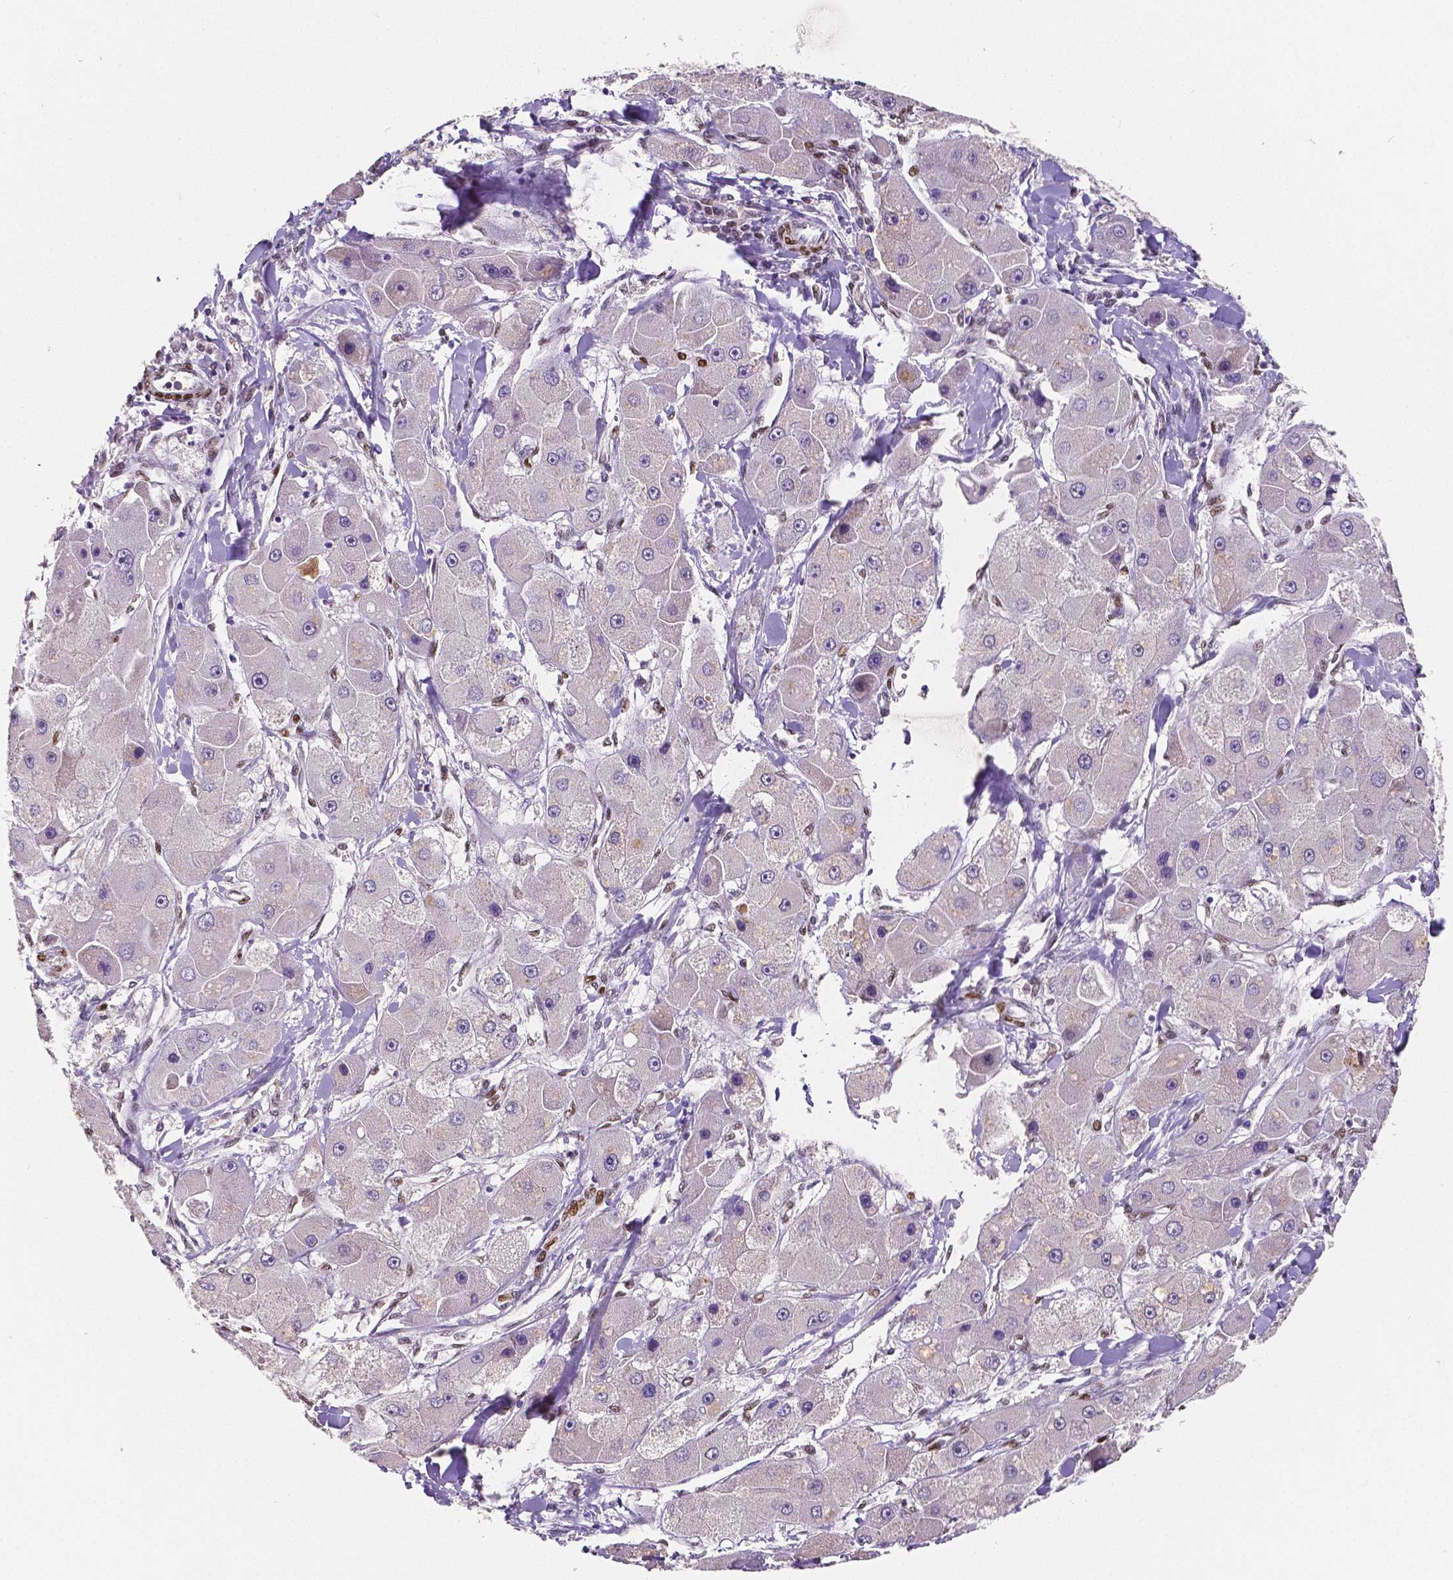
{"staining": {"intensity": "negative", "quantity": "none", "location": "none"}, "tissue": "liver cancer", "cell_type": "Tumor cells", "image_type": "cancer", "snomed": [{"axis": "morphology", "description": "Carcinoma, Hepatocellular, NOS"}, {"axis": "topography", "description": "Liver"}], "caption": "Immunohistochemistry histopathology image of human liver cancer stained for a protein (brown), which exhibits no expression in tumor cells.", "gene": "MEF2C", "patient": {"sex": "male", "age": 24}}